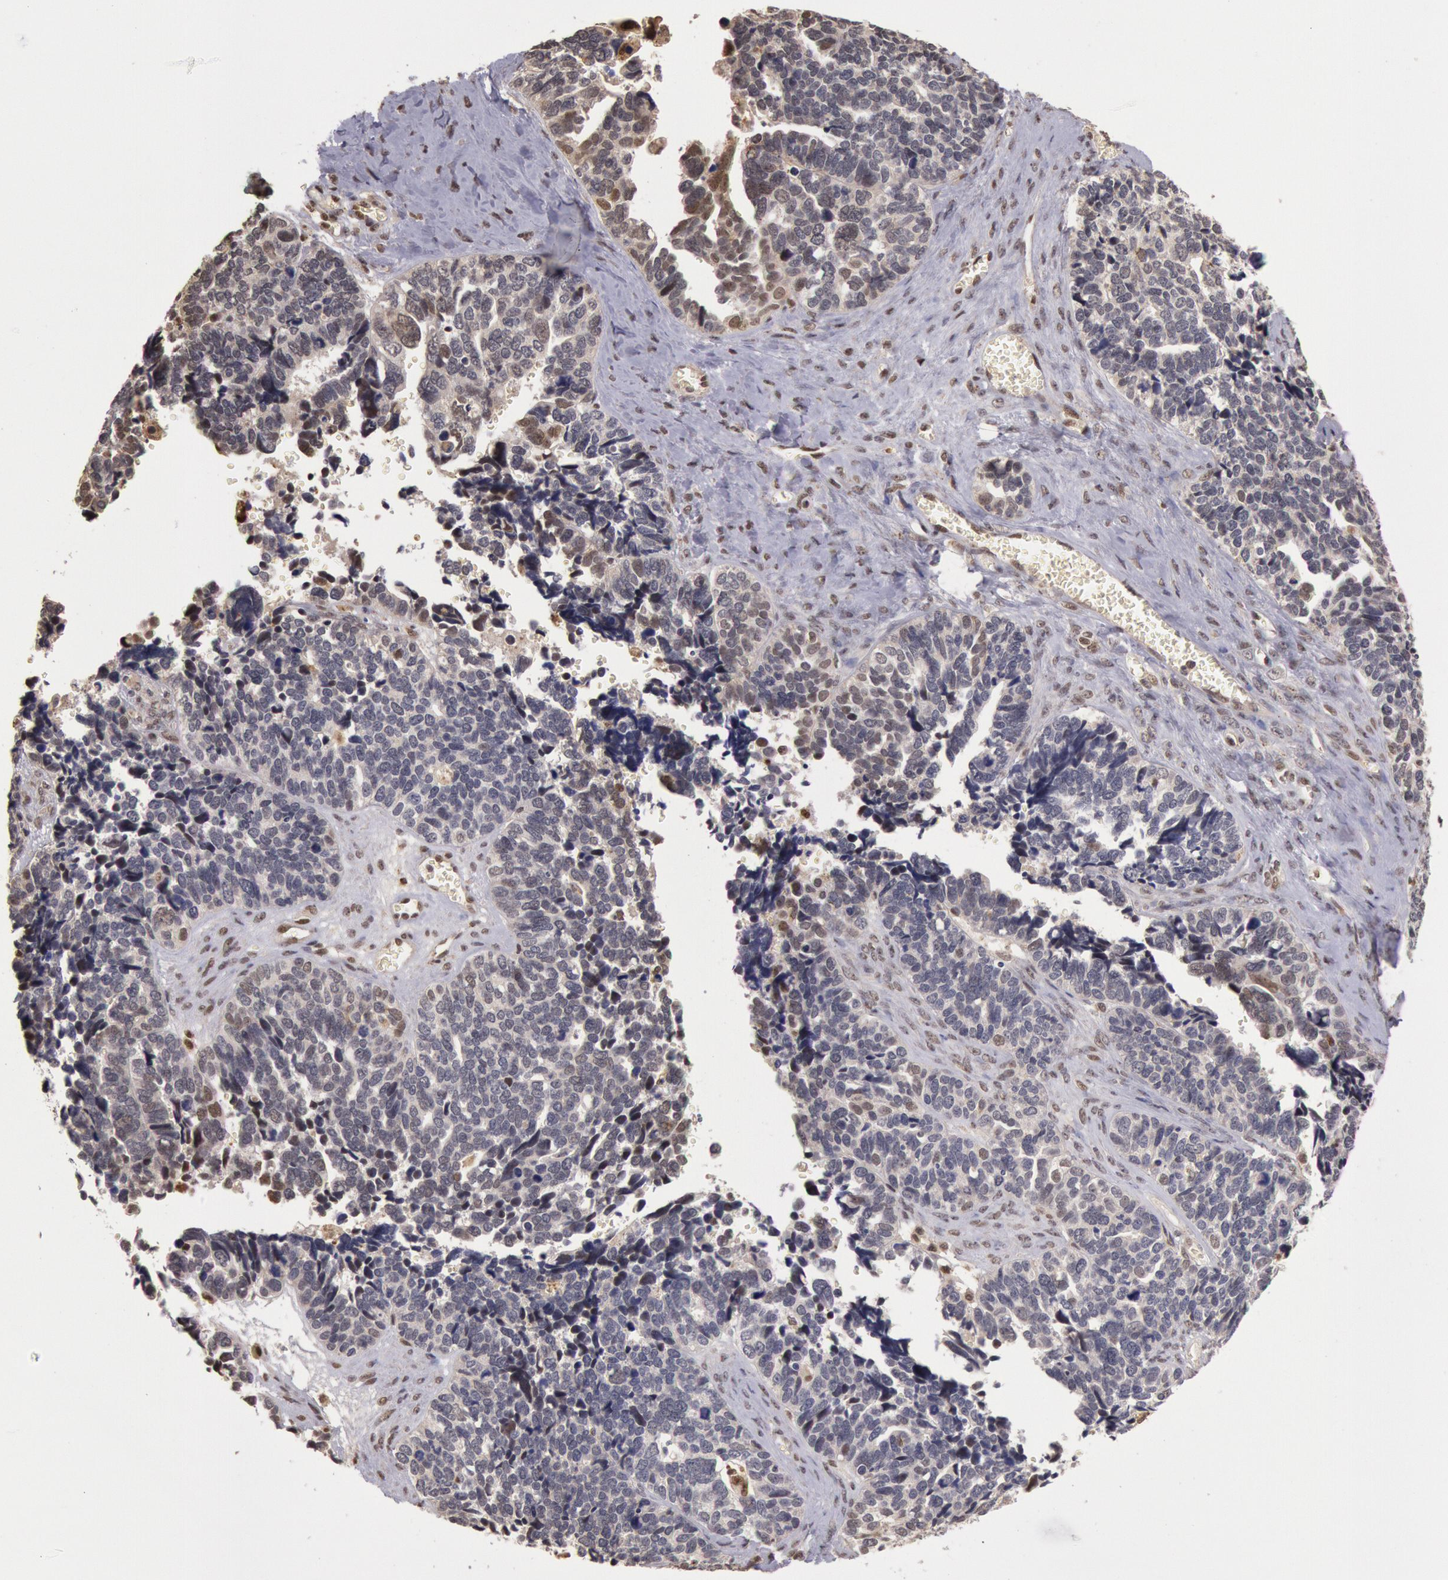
{"staining": {"intensity": "moderate", "quantity": "<25%", "location": "nuclear"}, "tissue": "ovarian cancer", "cell_type": "Tumor cells", "image_type": "cancer", "snomed": [{"axis": "morphology", "description": "Cystadenocarcinoma, serous, NOS"}, {"axis": "topography", "description": "Ovary"}], "caption": "A micrograph showing moderate nuclear staining in approximately <25% of tumor cells in ovarian cancer, as visualized by brown immunohistochemical staining.", "gene": "LIG4", "patient": {"sex": "female", "age": 77}}